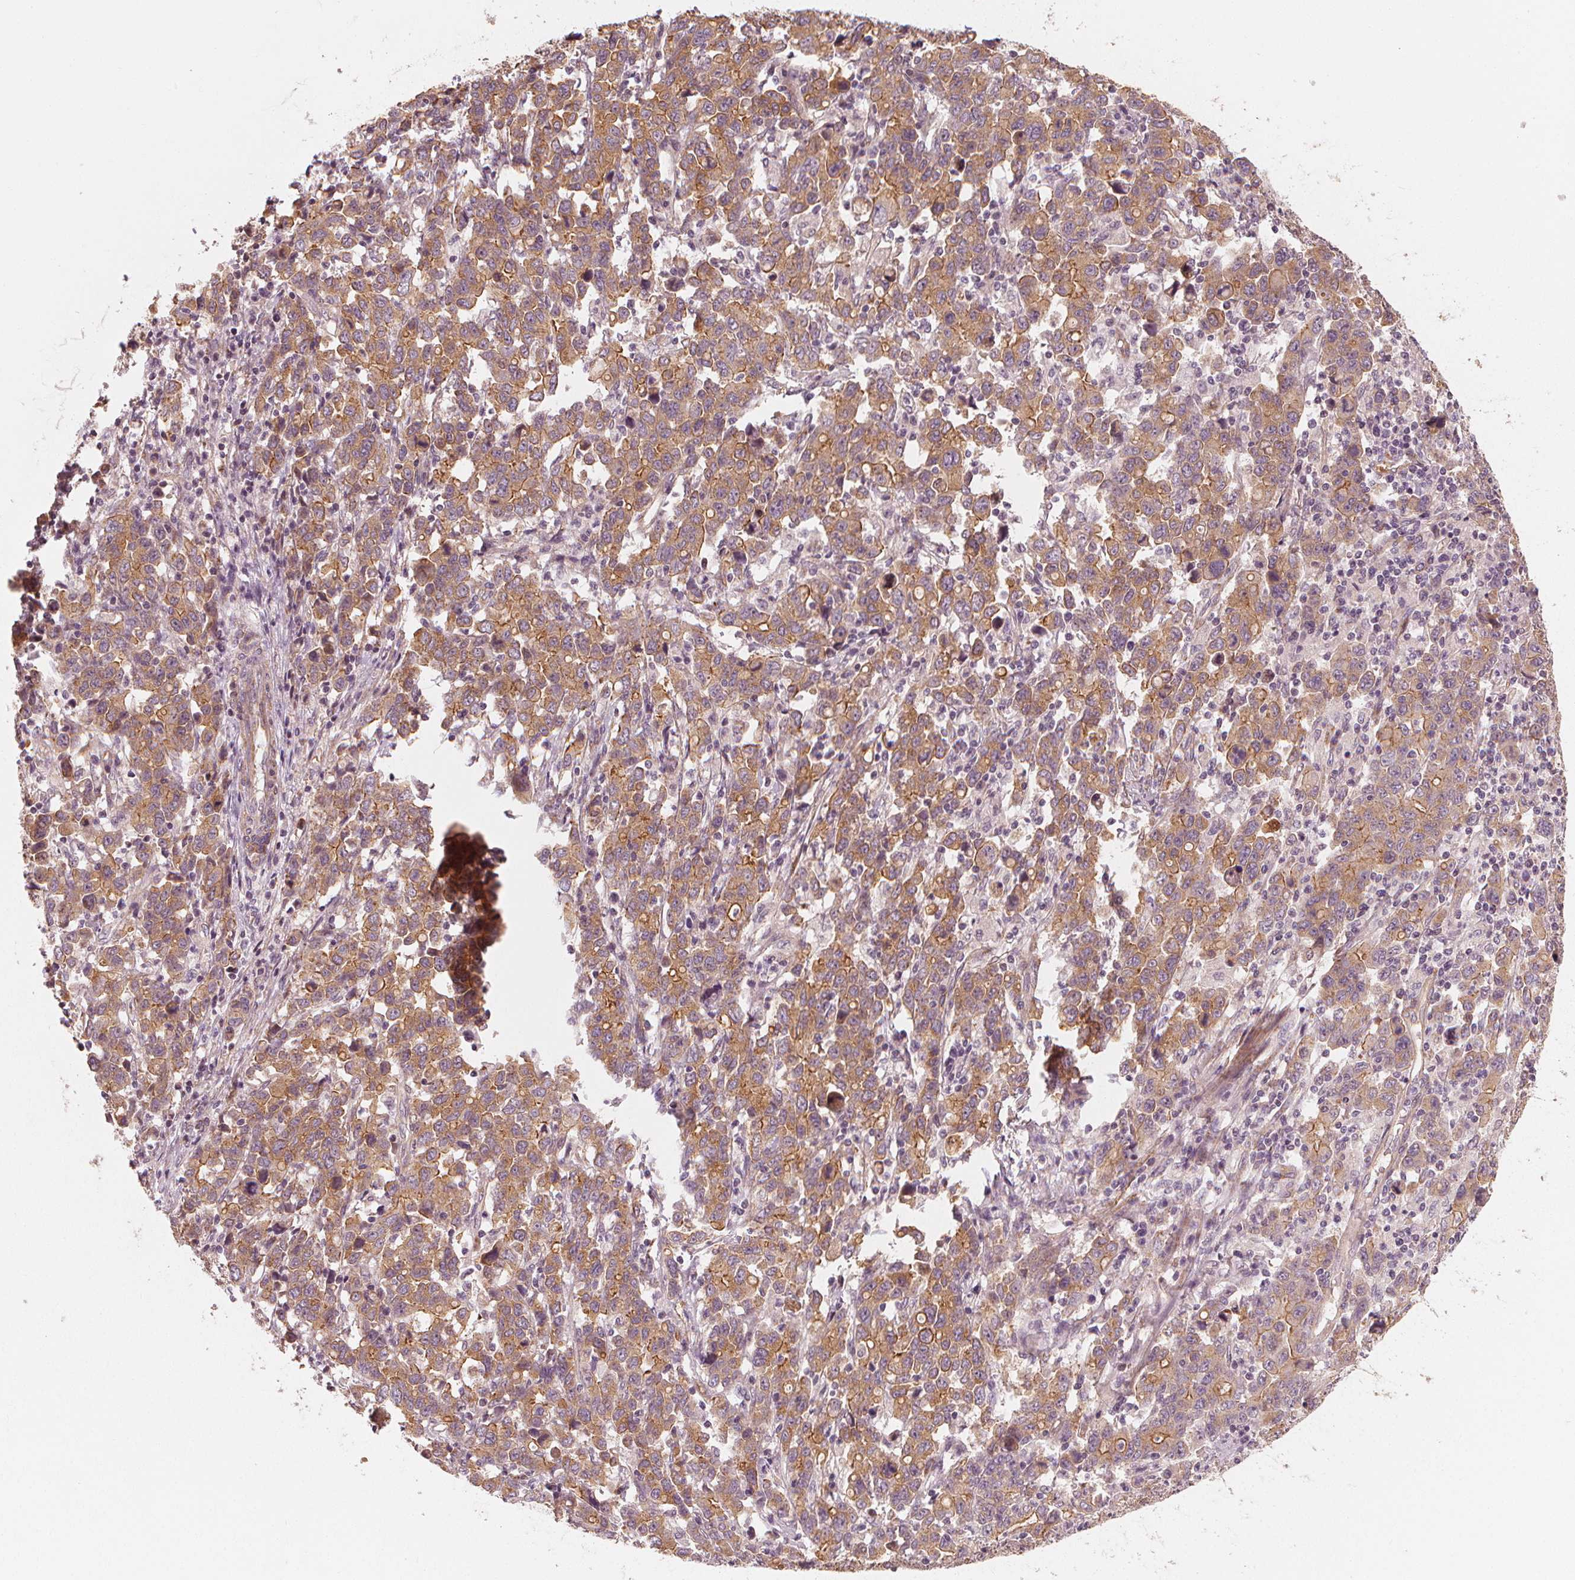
{"staining": {"intensity": "moderate", "quantity": "25%-75%", "location": "cytoplasmic/membranous"}, "tissue": "stomach cancer", "cell_type": "Tumor cells", "image_type": "cancer", "snomed": [{"axis": "morphology", "description": "Adenocarcinoma, NOS"}, {"axis": "topography", "description": "Stomach, upper"}], "caption": "Immunohistochemistry micrograph of neoplastic tissue: human stomach cancer (adenocarcinoma) stained using immunohistochemistry exhibits medium levels of moderate protein expression localized specifically in the cytoplasmic/membranous of tumor cells, appearing as a cytoplasmic/membranous brown color.", "gene": "CLBA1", "patient": {"sex": "male", "age": 69}}